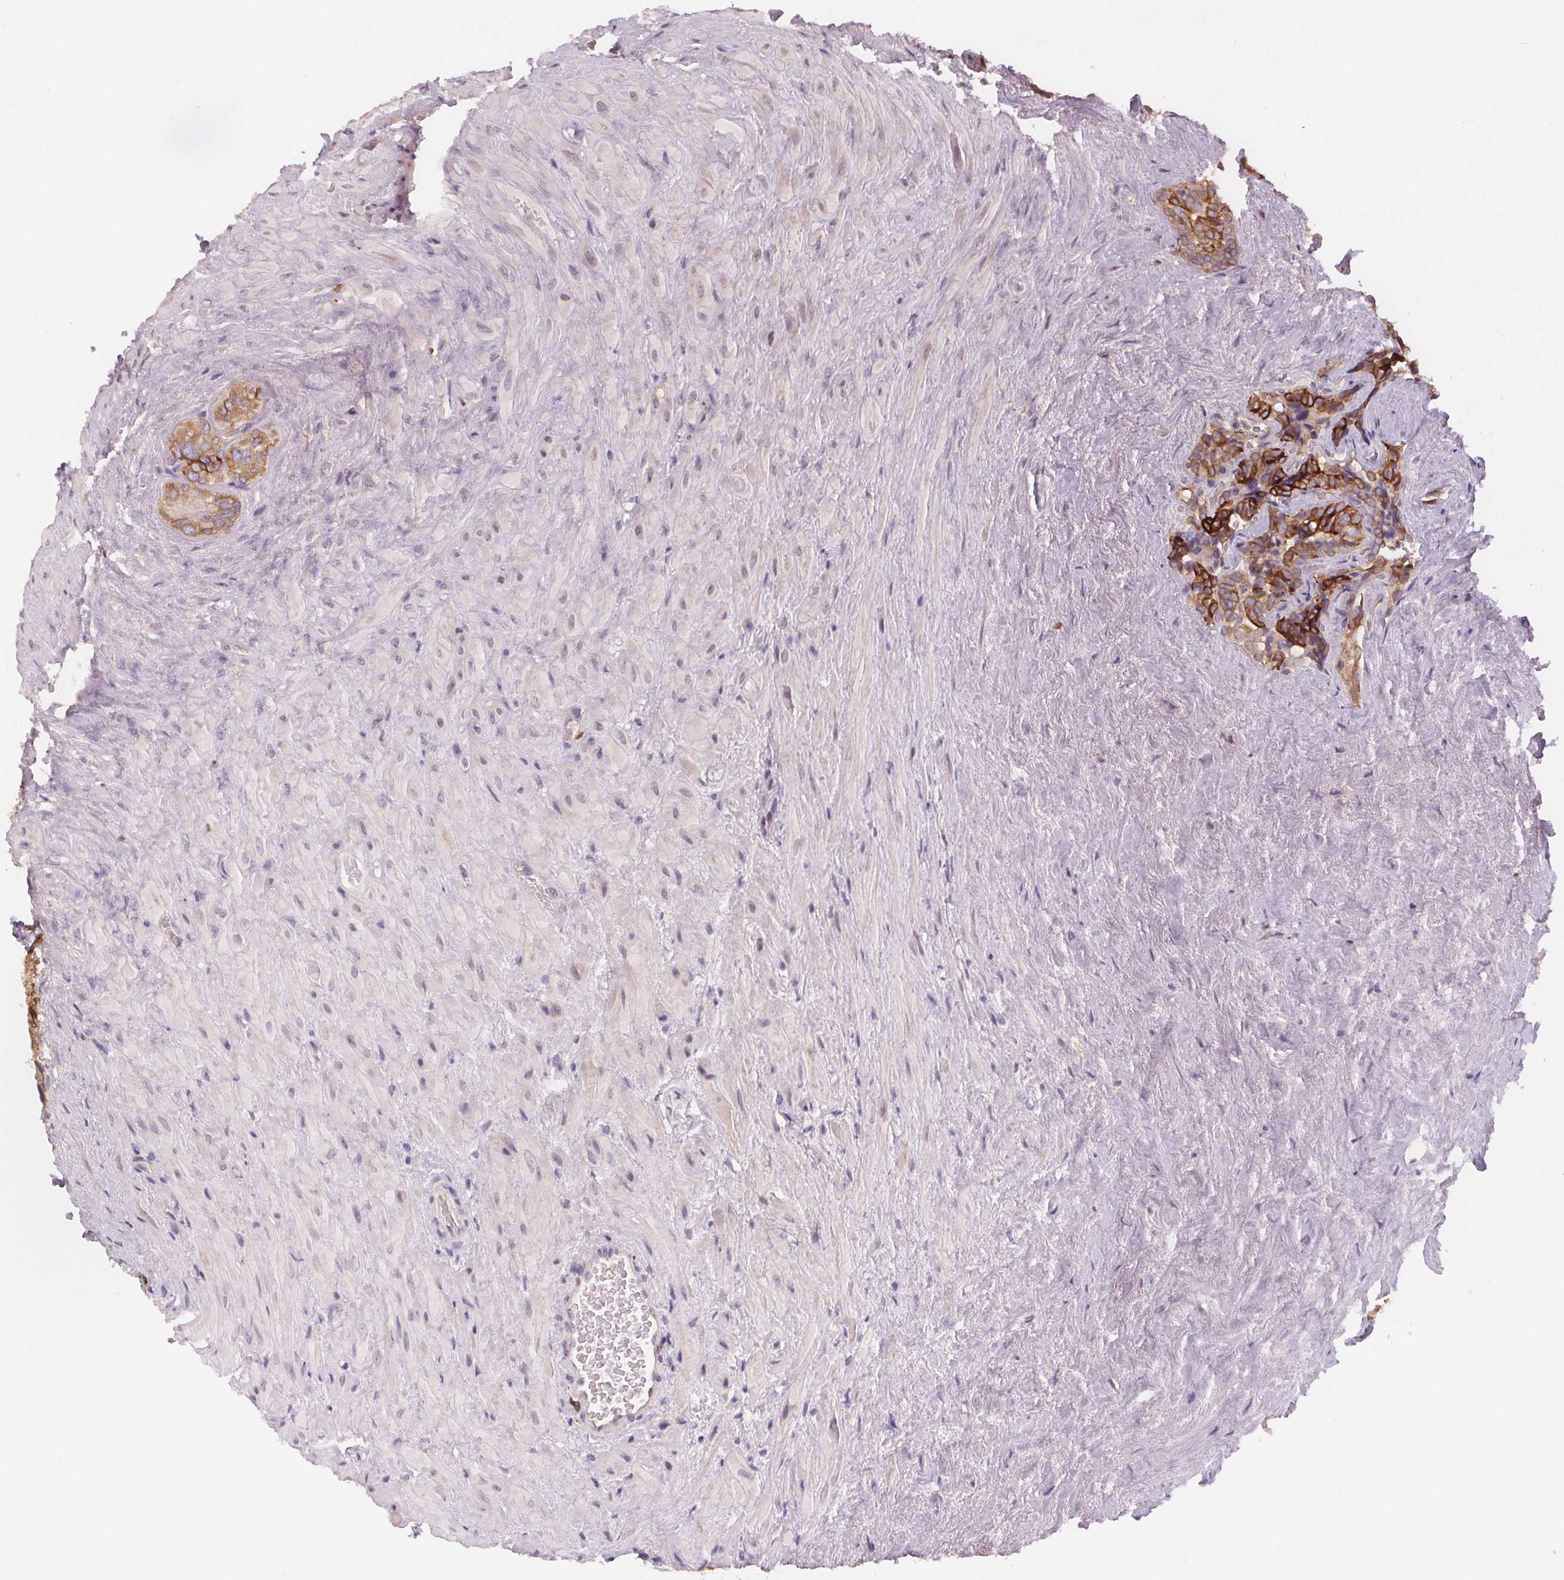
{"staining": {"intensity": "strong", "quantity": "25%-75%", "location": "cytoplasmic/membranous"}, "tissue": "seminal vesicle", "cell_type": "Glandular cells", "image_type": "normal", "snomed": [{"axis": "morphology", "description": "Normal tissue, NOS"}, {"axis": "topography", "description": "Seminal veicle"}], "caption": "Protein analysis of unremarkable seminal vesicle reveals strong cytoplasmic/membranous expression in approximately 25%-75% of glandular cells. Ihc stains the protein of interest in brown and the nuclei are stained blue.", "gene": "TMEM80", "patient": {"sex": "male", "age": 69}}